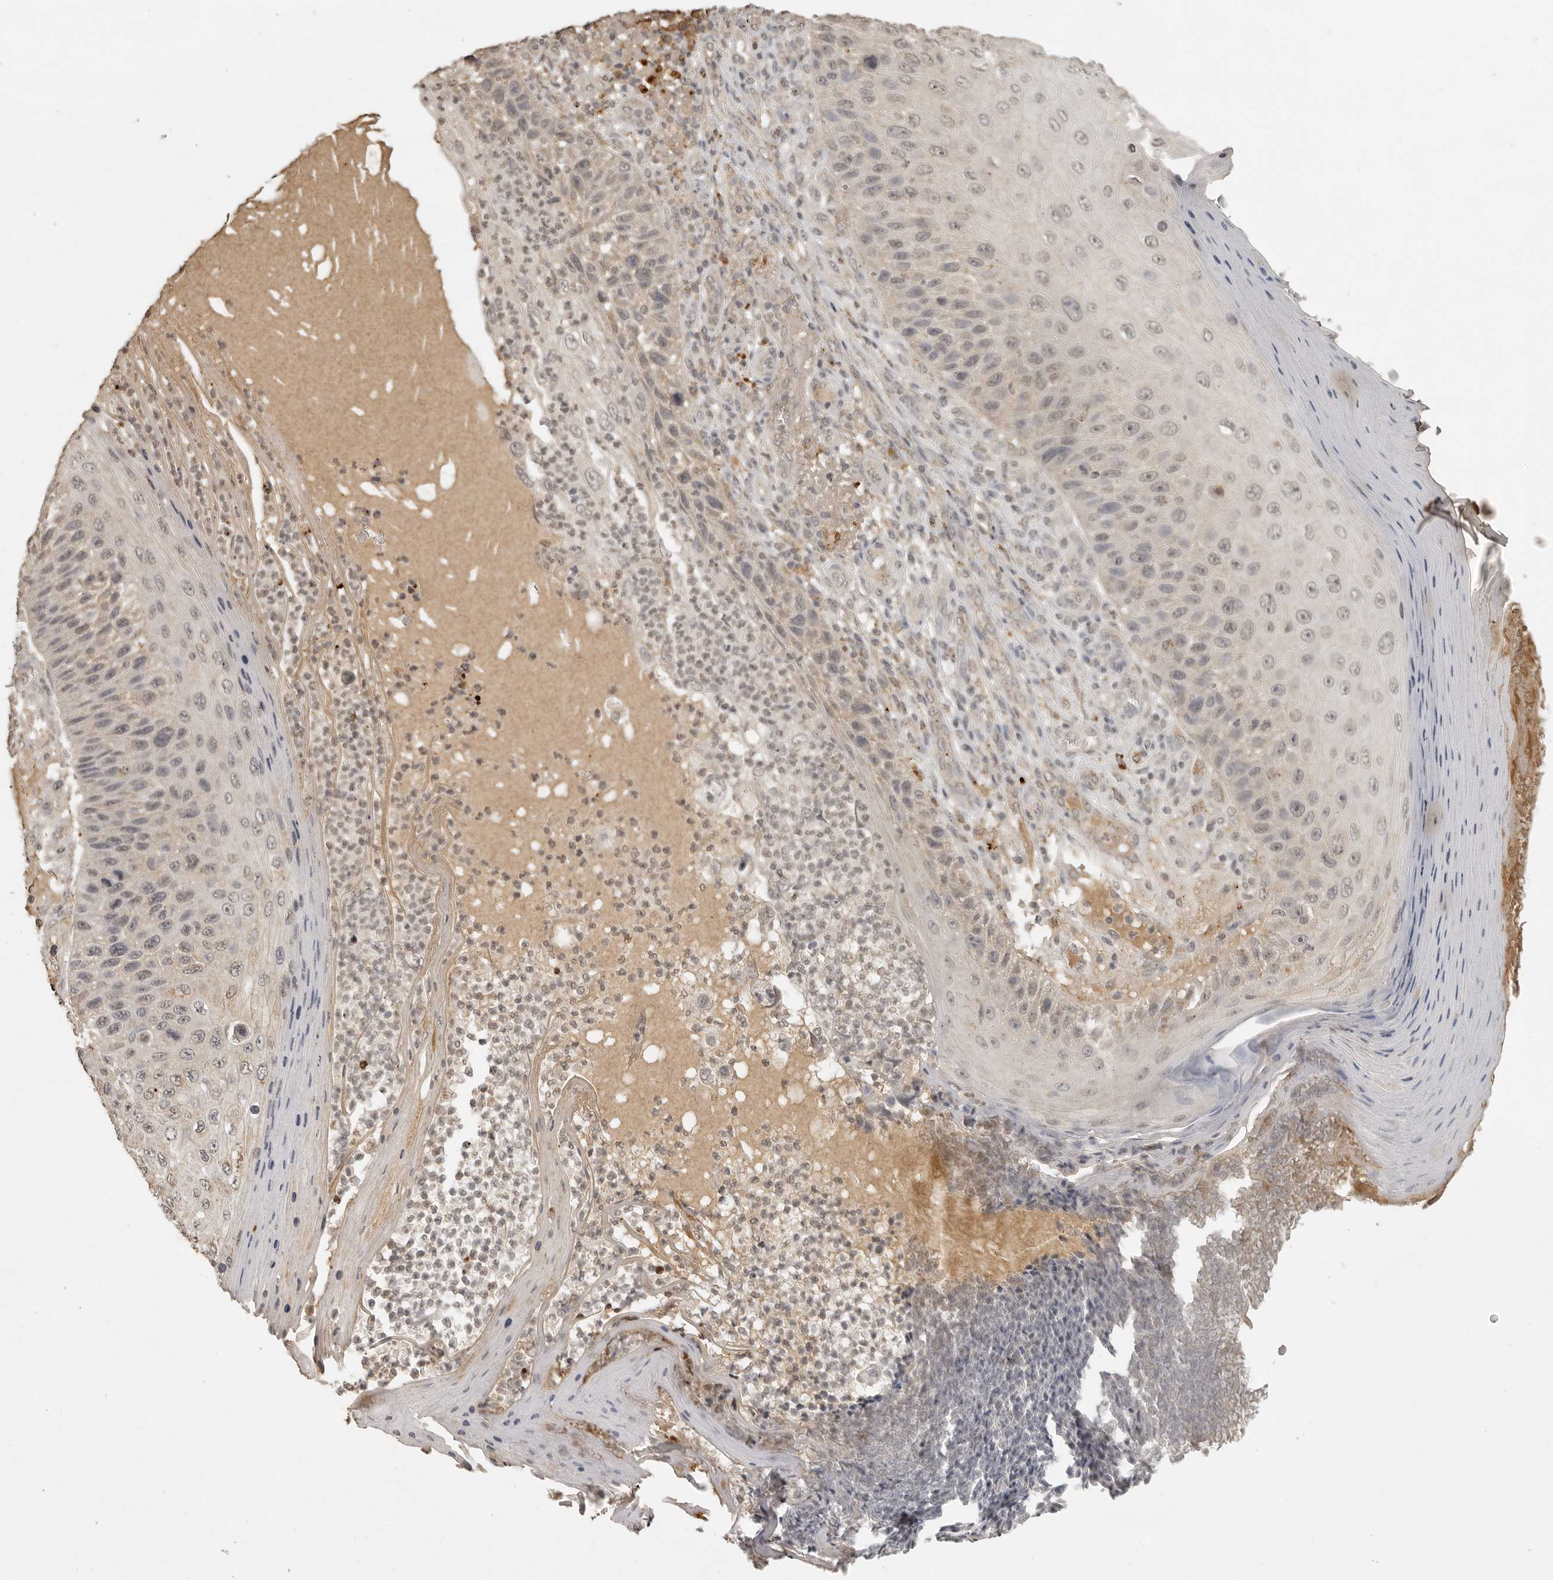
{"staining": {"intensity": "negative", "quantity": "none", "location": "none"}, "tissue": "skin cancer", "cell_type": "Tumor cells", "image_type": "cancer", "snomed": [{"axis": "morphology", "description": "Squamous cell carcinoma, NOS"}, {"axis": "topography", "description": "Skin"}], "caption": "The immunohistochemistry photomicrograph has no significant staining in tumor cells of skin cancer (squamous cell carcinoma) tissue. (DAB IHC visualized using brightfield microscopy, high magnification).", "gene": "CTF1", "patient": {"sex": "female", "age": 88}}